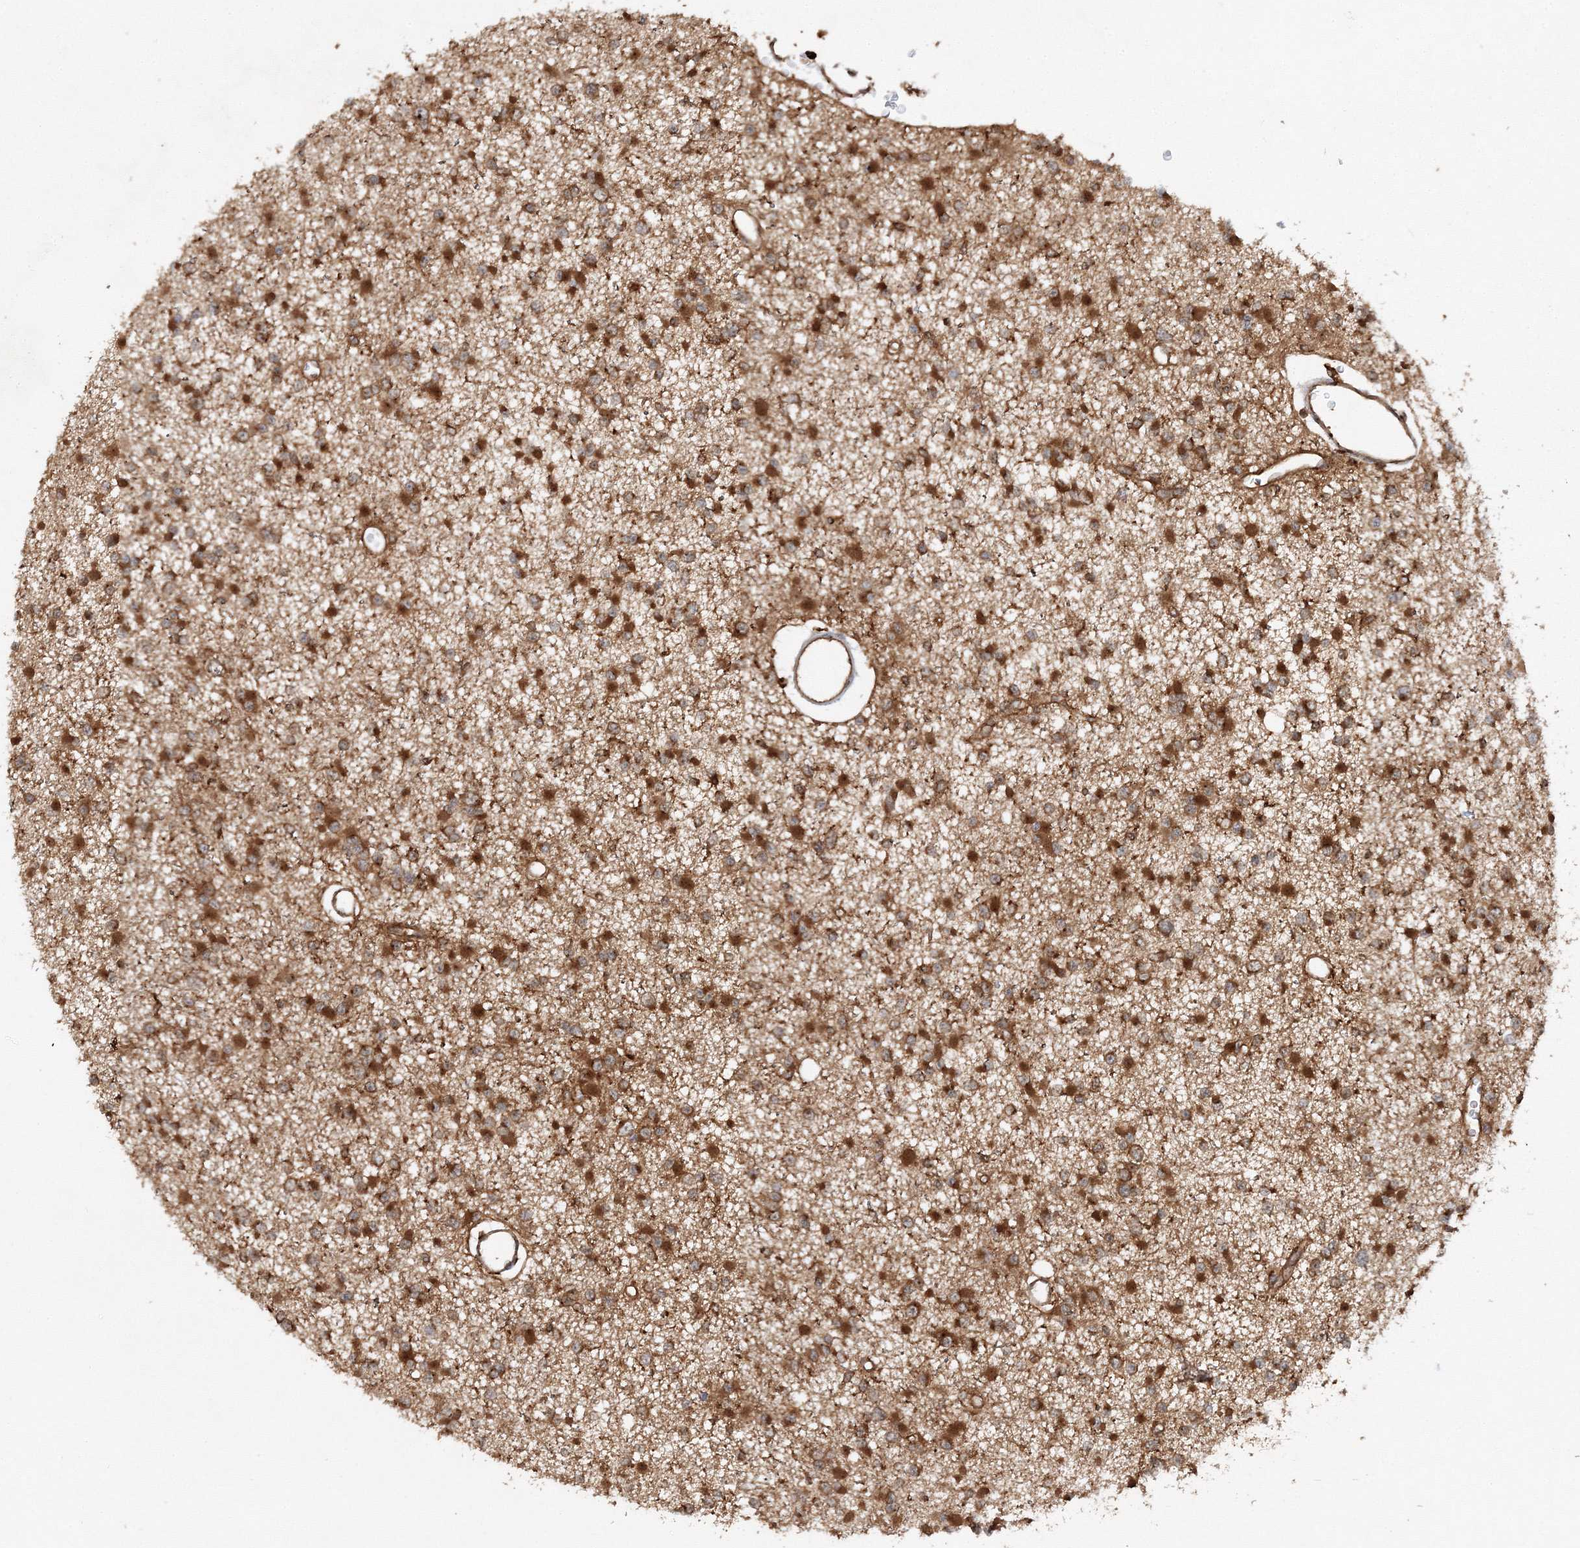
{"staining": {"intensity": "strong", "quantity": ">75%", "location": "cytoplasmic/membranous"}, "tissue": "glioma", "cell_type": "Tumor cells", "image_type": "cancer", "snomed": [{"axis": "morphology", "description": "Glioma, malignant, Low grade"}, {"axis": "topography", "description": "Brain"}], "caption": "Malignant glioma (low-grade) stained for a protein exhibits strong cytoplasmic/membranous positivity in tumor cells.", "gene": "WDR37", "patient": {"sex": "female", "age": 22}}